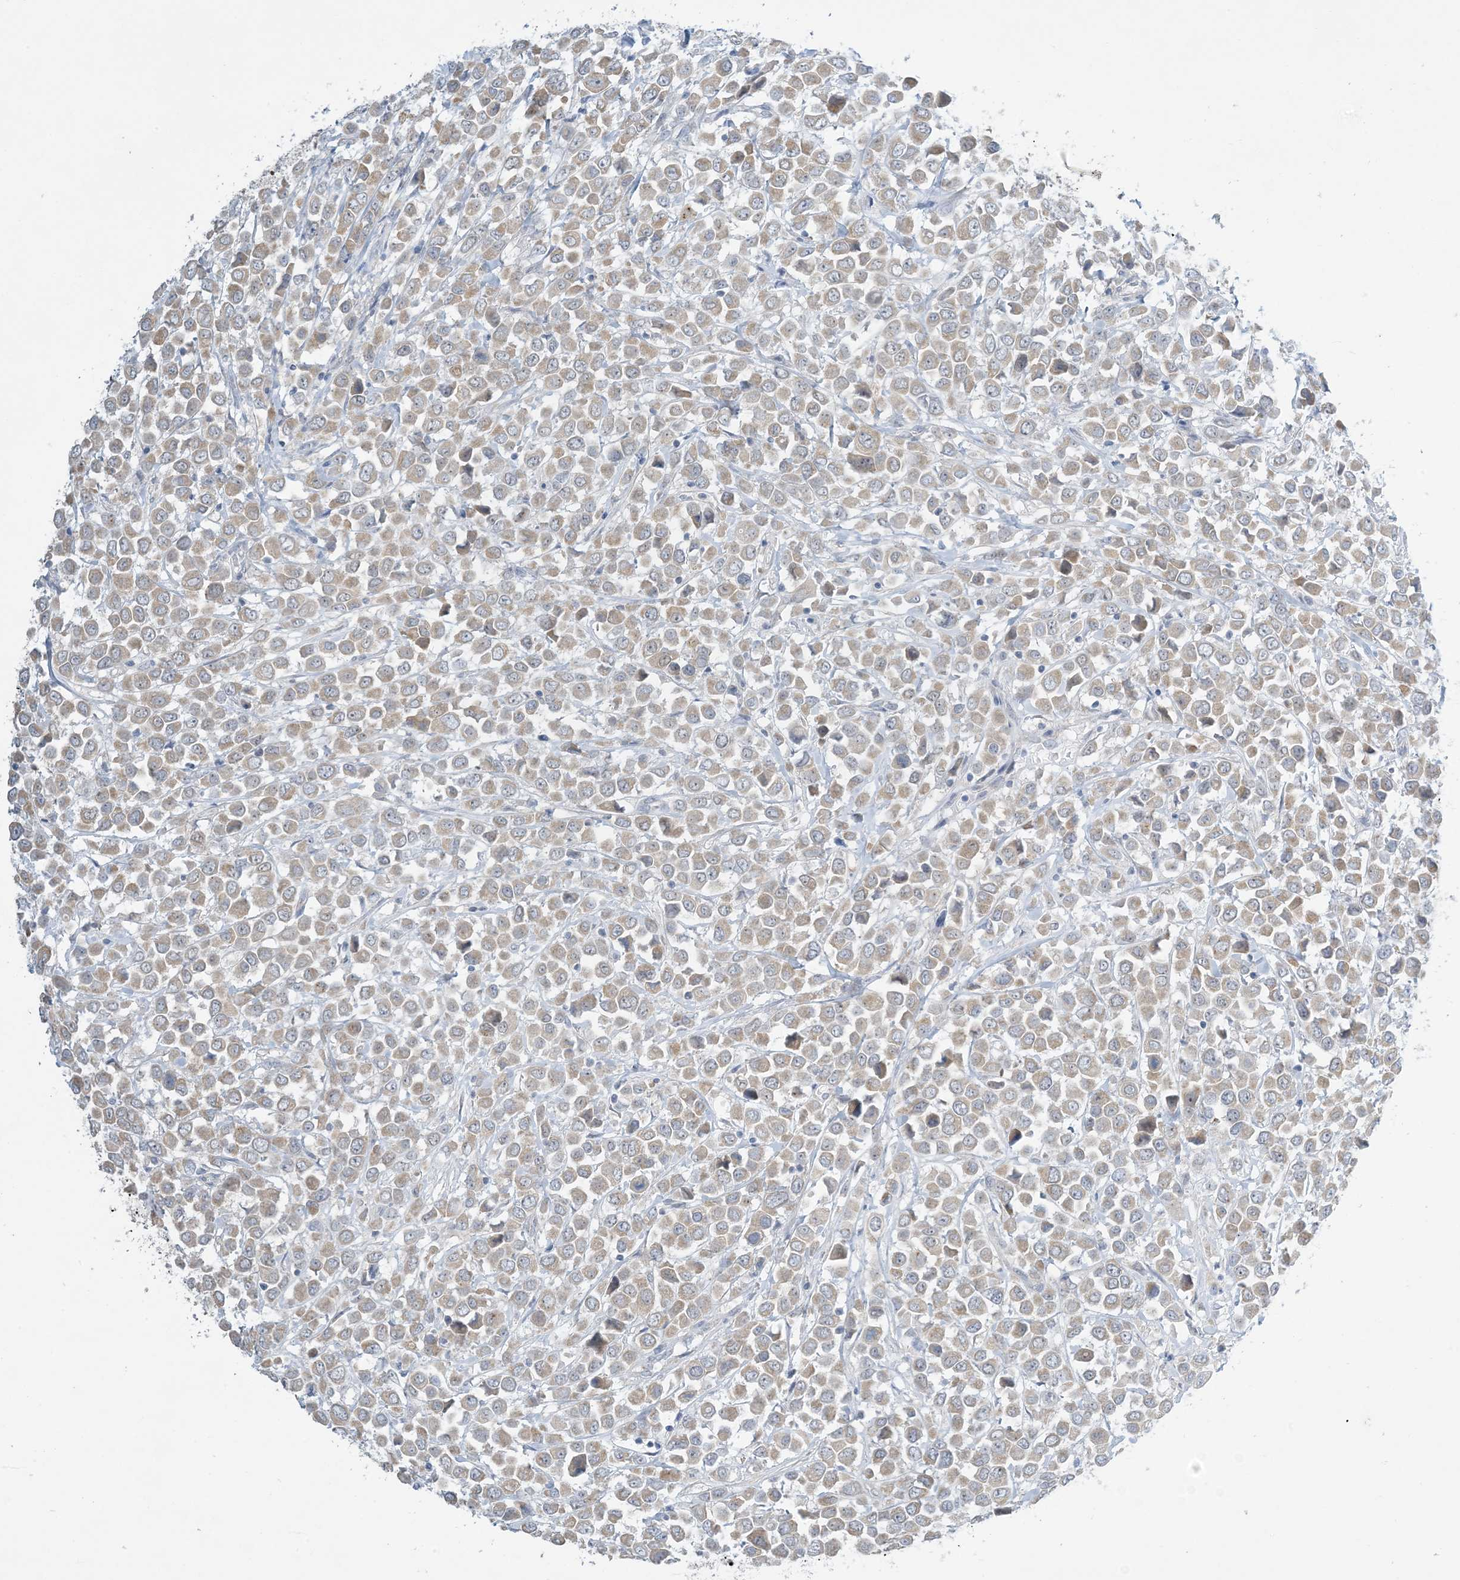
{"staining": {"intensity": "weak", "quantity": ">75%", "location": "cytoplasmic/membranous"}, "tissue": "breast cancer", "cell_type": "Tumor cells", "image_type": "cancer", "snomed": [{"axis": "morphology", "description": "Duct carcinoma"}, {"axis": "topography", "description": "Breast"}], "caption": "Brown immunohistochemical staining in invasive ductal carcinoma (breast) displays weak cytoplasmic/membranous positivity in approximately >75% of tumor cells.", "gene": "MRPS18A", "patient": {"sex": "female", "age": 61}}